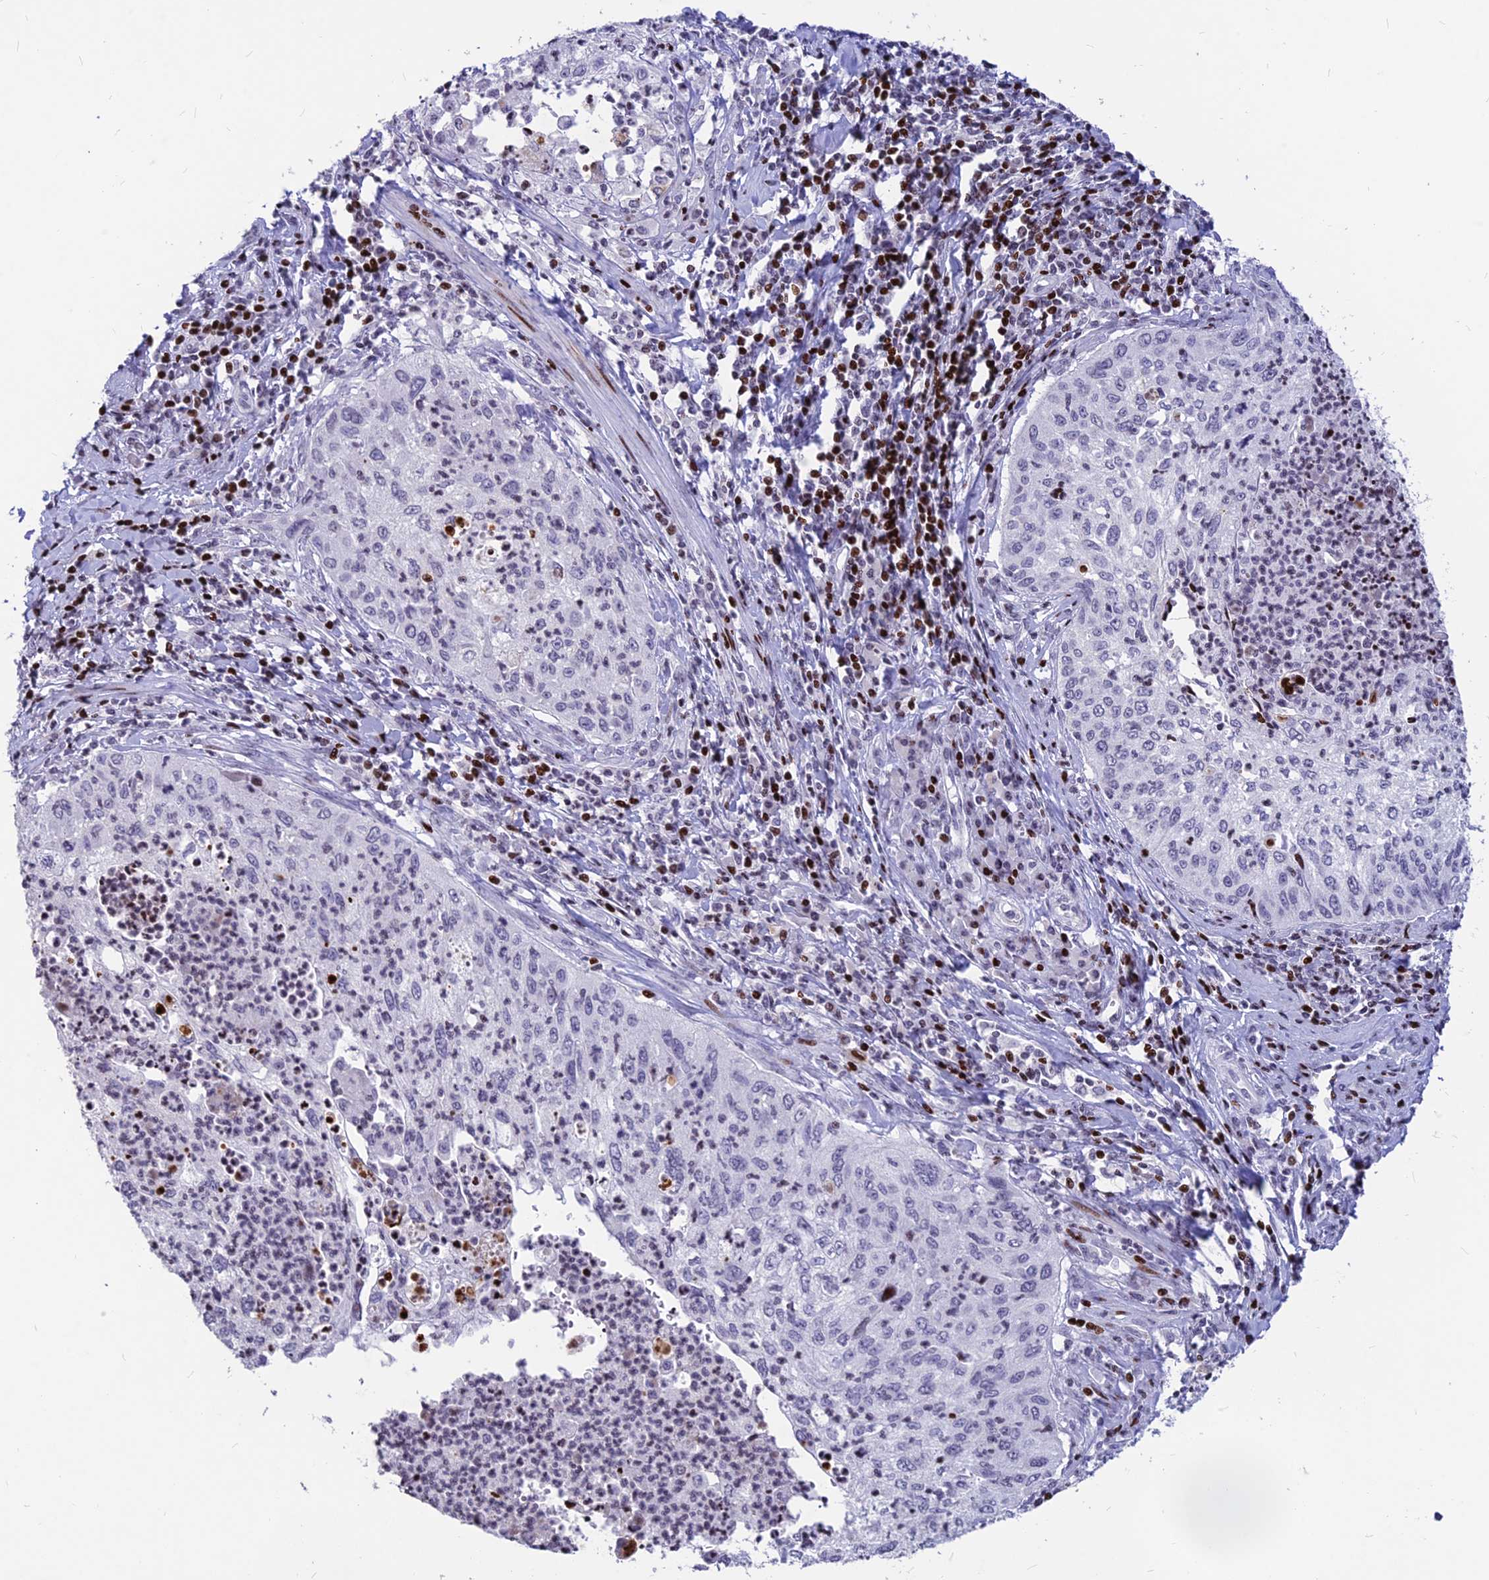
{"staining": {"intensity": "negative", "quantity": "none", "location": "none"}, "tissue": "cervical cancer", "cell_type": "Tumor cells", "image_type": "cancer", "snomed": [{"axis": "morphology", "description": "Squamous cell carcinoma, NOS"}, {"axis": "topography", "description": "Cervix"}], "caption": "This image is of cervical cancer stained with immunohistochemistry (IHC) to label a protein in brown with the nuclei are counter-stained blue. There is no staining in tumor cells. Nuclei are stained in blue.", "gene": "PRPS1", "patient": {"sex": "female", "age": 30}}